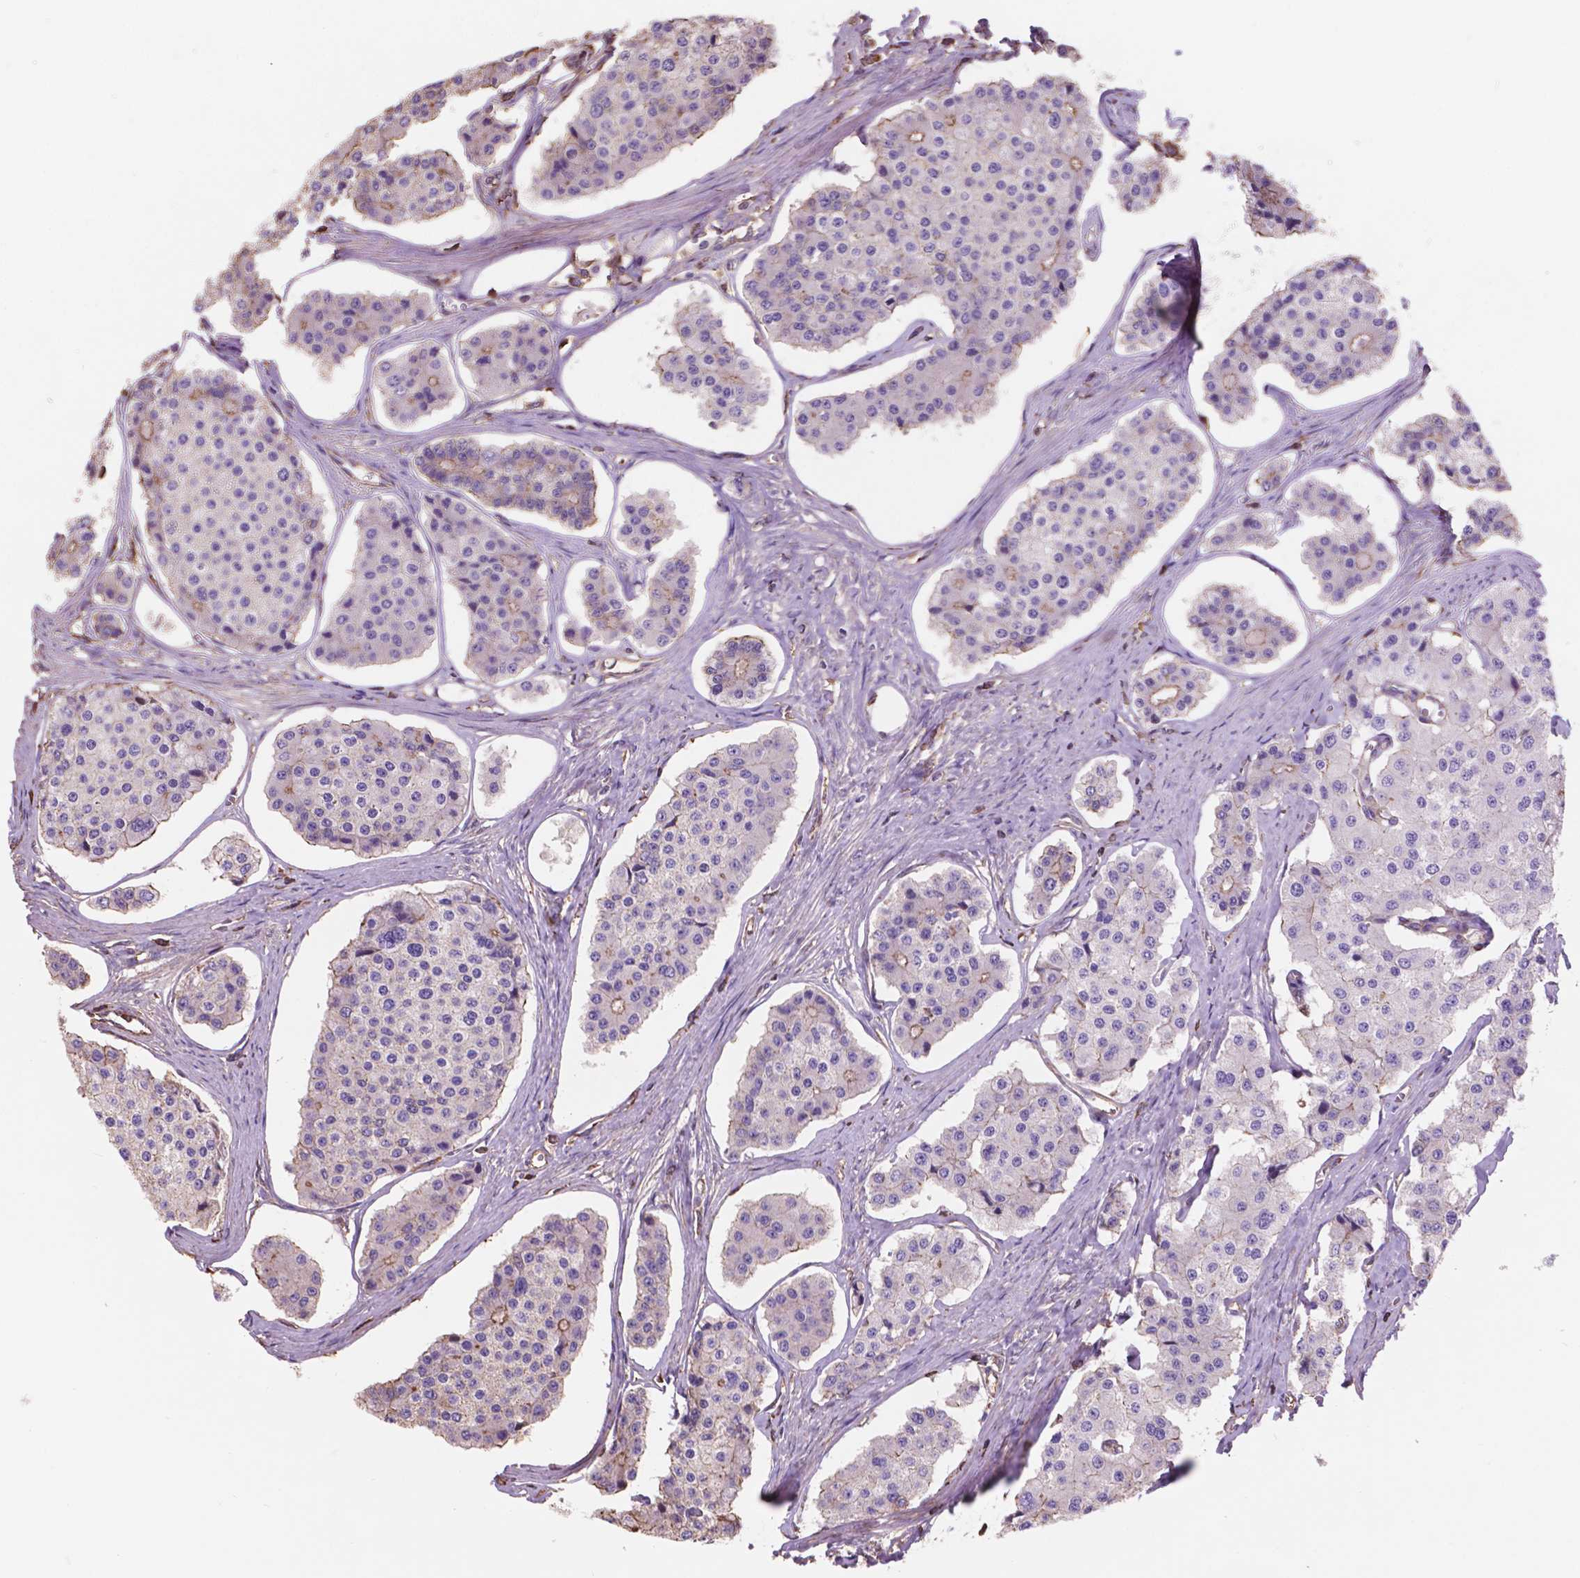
{"staining": {"intensity": "weak", "quantity": "<25%", "location": "cytoplasmic/membranous"}, "tissue": "carcinoid", "cell_type": "Tumor cells", "image_type": "cancer", "snomed": [{"axis": "morphology", "description": "Carcinoid, malignant, NOS"}, {"axis": "topography", "description": "Small intestine"}], "caption": "Immunohistochemical staining of carcinoid shows no significant positivity in tumor cells. (DAB immunohistochemistry (IHC) visualized using brightfield microscopy, high magnification).", "gene": "NIPA2", "patient": {"sex": "female", "age": 65}}